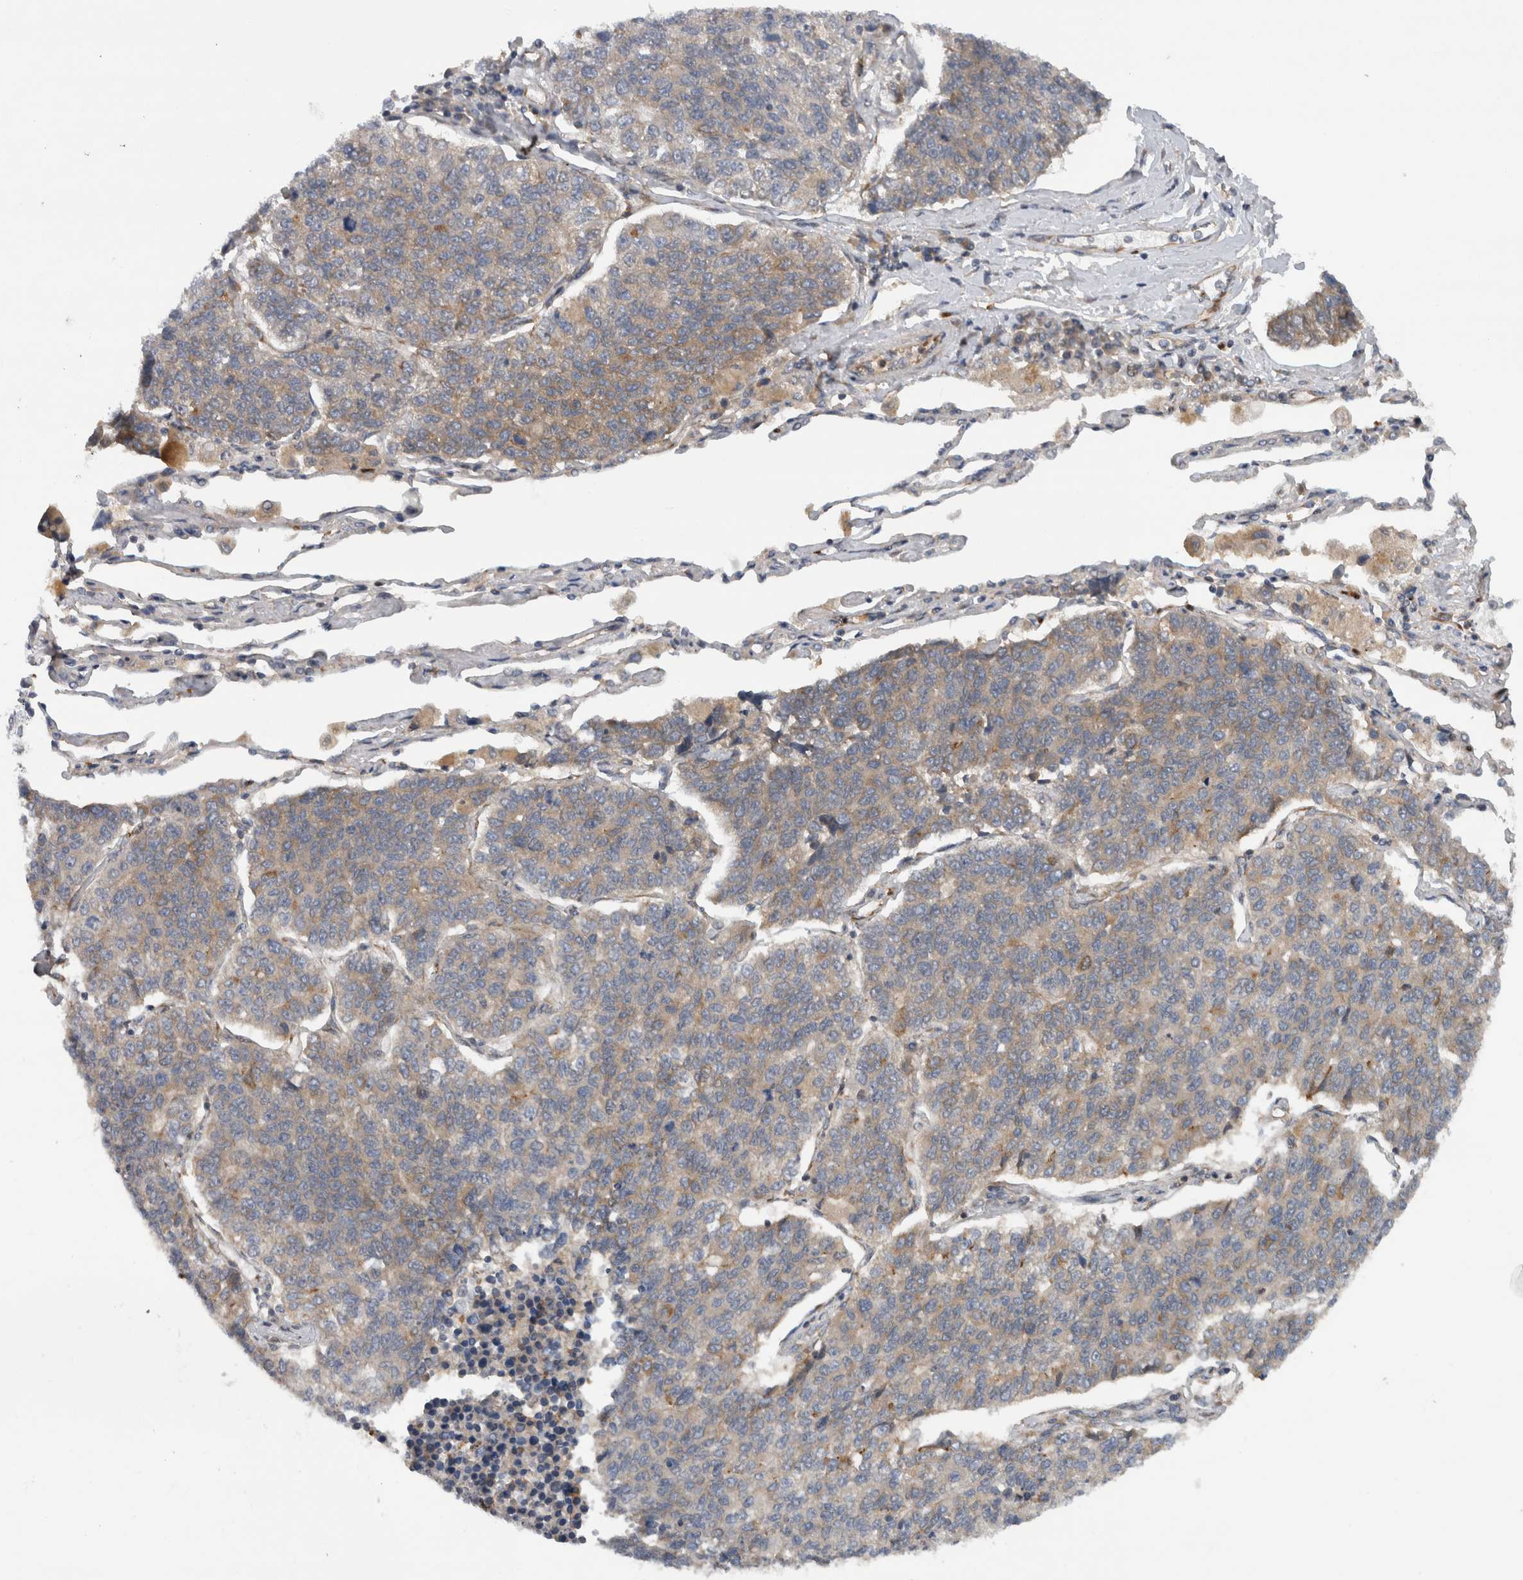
{"staining": {"intensity": "weak", "quantity": "<25%", "location": "cytoplasmic/membranous"}, "tissue": "lung cancer", "cell_type": "Tumor cells", "image_type": "cancer", "snomed": [{"axis": "morphology", "description": "Adenocarcinoma, NOS"}, {"axis": "topography", "description": "Lung"}], "caption": "A photomicrograph of human lung cancer (adenocarcinoma) is negative for staining in tumor cells. (IHC, brightfield microscopy, high magnification).", "gene": "PDCD2", "patient": {"sex": "male", "age": 49}}